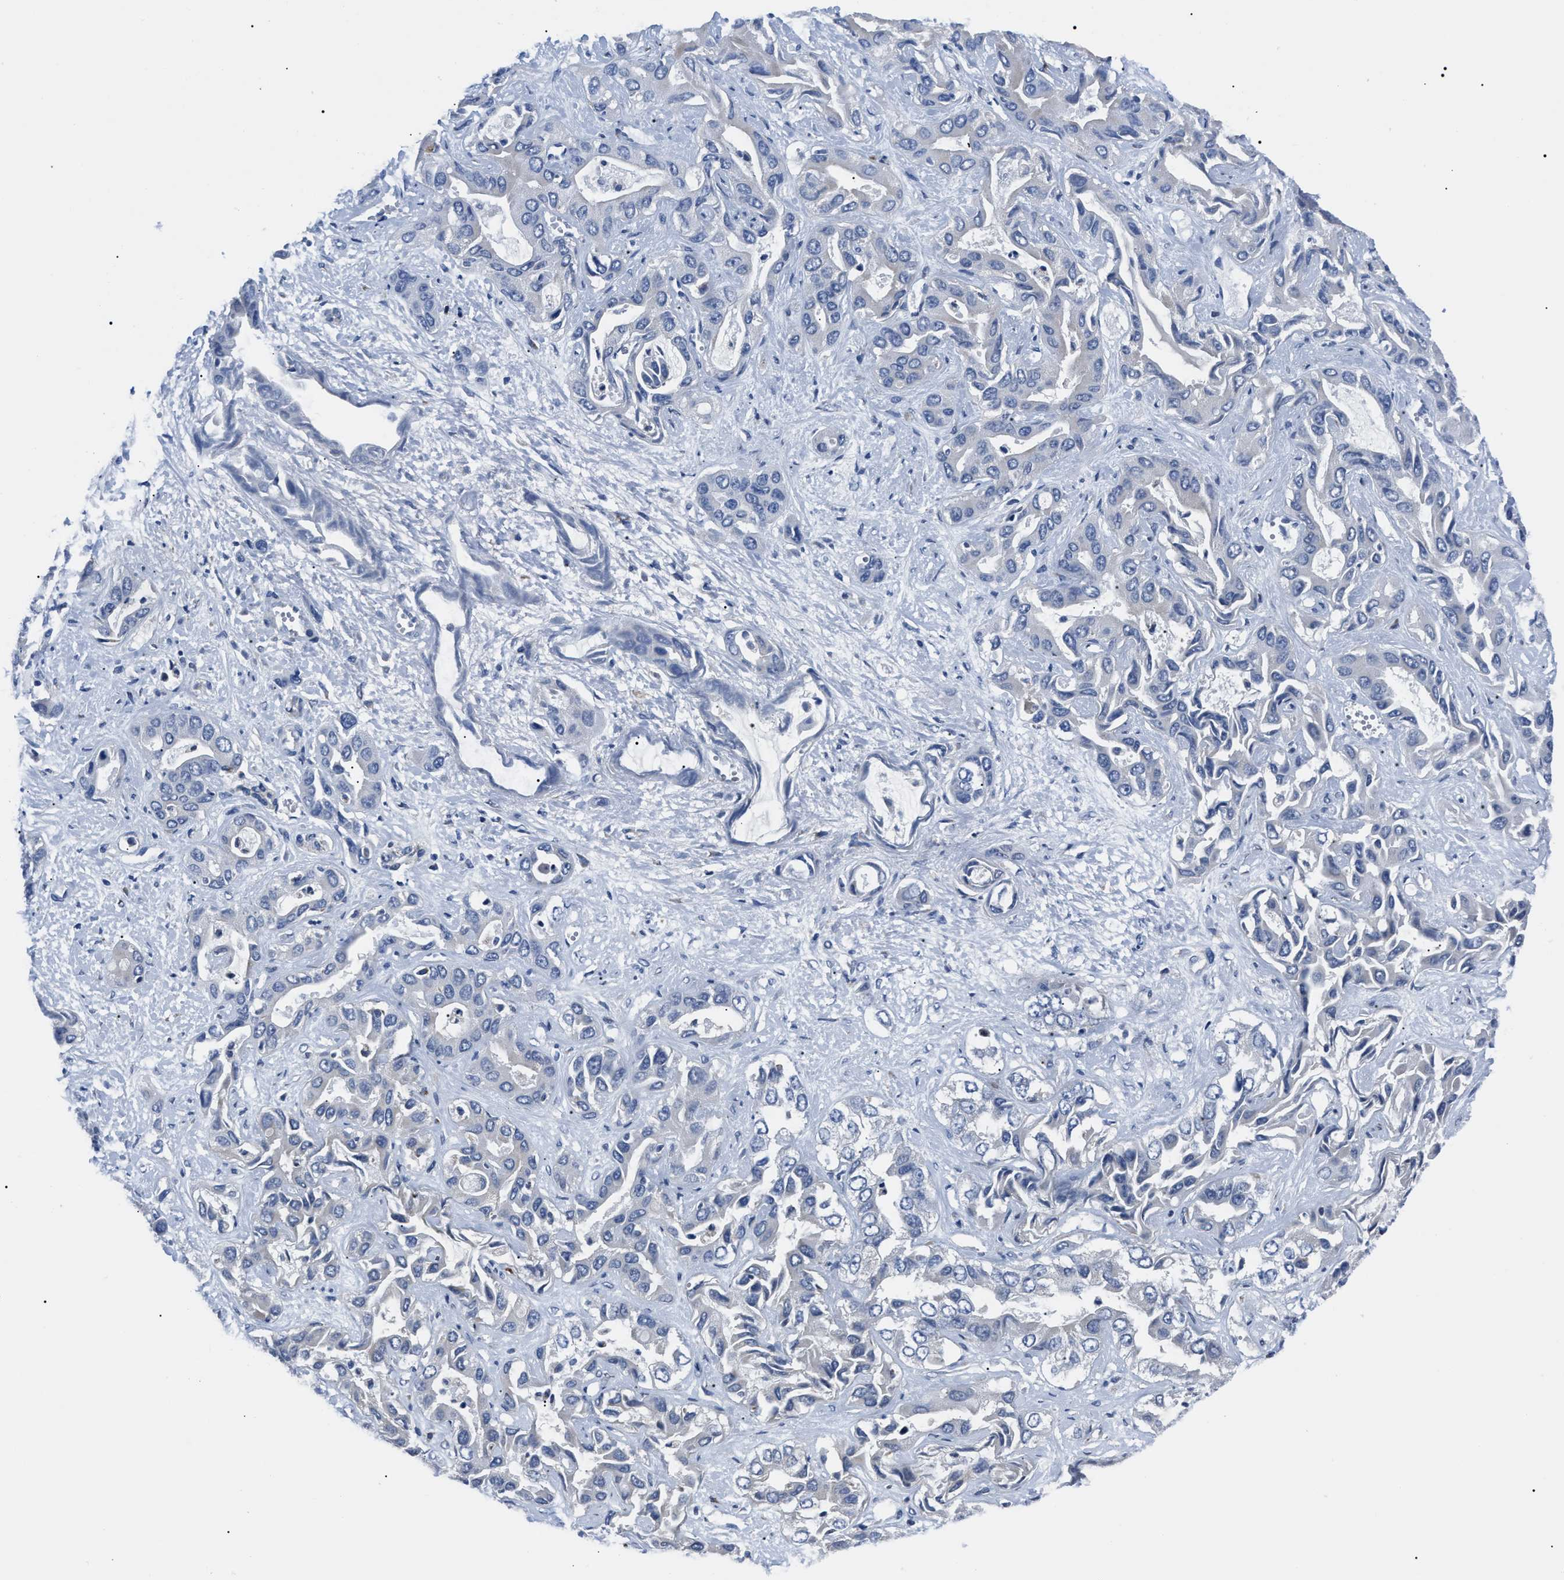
{"staining": {"intensity": "negative", "quantity": "none", "location": "none"}, "tissue": "liver cancer", "cell_type": "Tumor cells", "image_type": "cancer", "snomed": [{"axis": "morphology", "description": "Cholangiocarcinoma"}, {"axis": "topography", "description": "Liver"}], "caption": "Tumor cells show no significant protein expression in liver cholangiocarcinoma. (DAB immunohistochemistry (IHC), high magnification).", "gene": "LRRC14", "patient": {"sex": "female", "age": 52}}